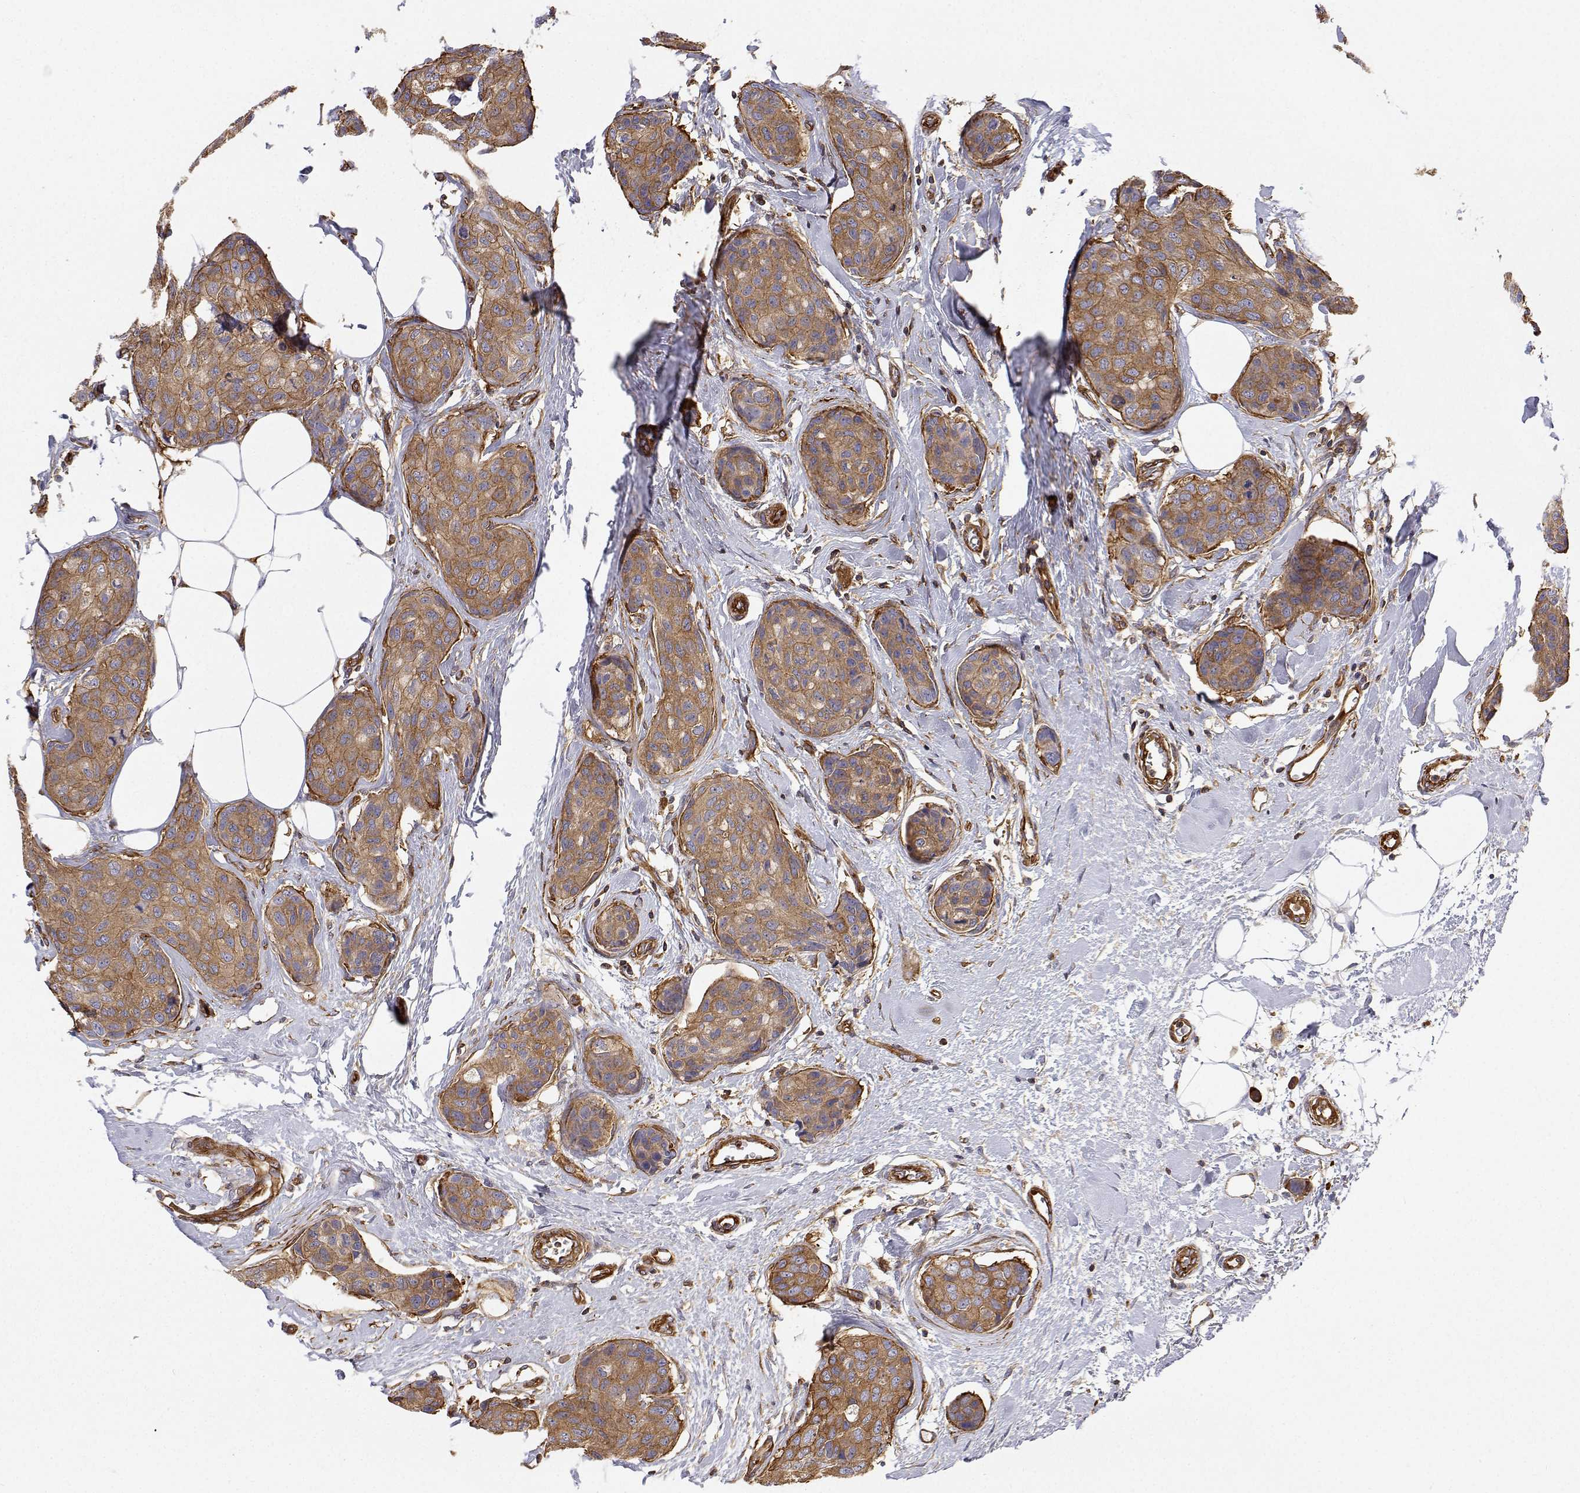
{"staining": {"intensity": "moderate", "quantity": ">75%", "location": "cytoplasmic/membranous"}, "tissue": "breast cancer", "cell_type": "Tumor cells", "image_type": "cancer", "snomed": [{"axis": "morphology", "description": "Duct carcinoma"}, {"axis": "topography", "description": "Breast"}], "caption": "High-magnification brightfield microscopy of breast infiltrating ductal carcinoma stained with DAB (3,3'-diaminobenzidine) (brown) and counterstained with hematoxylin (blue). tumor cells exhibit moderate cytoplasmic/membranous positivity is present in about>75% of cells.", "gene": "MYH9", "patient": {"sex": "female", "age": 80}}